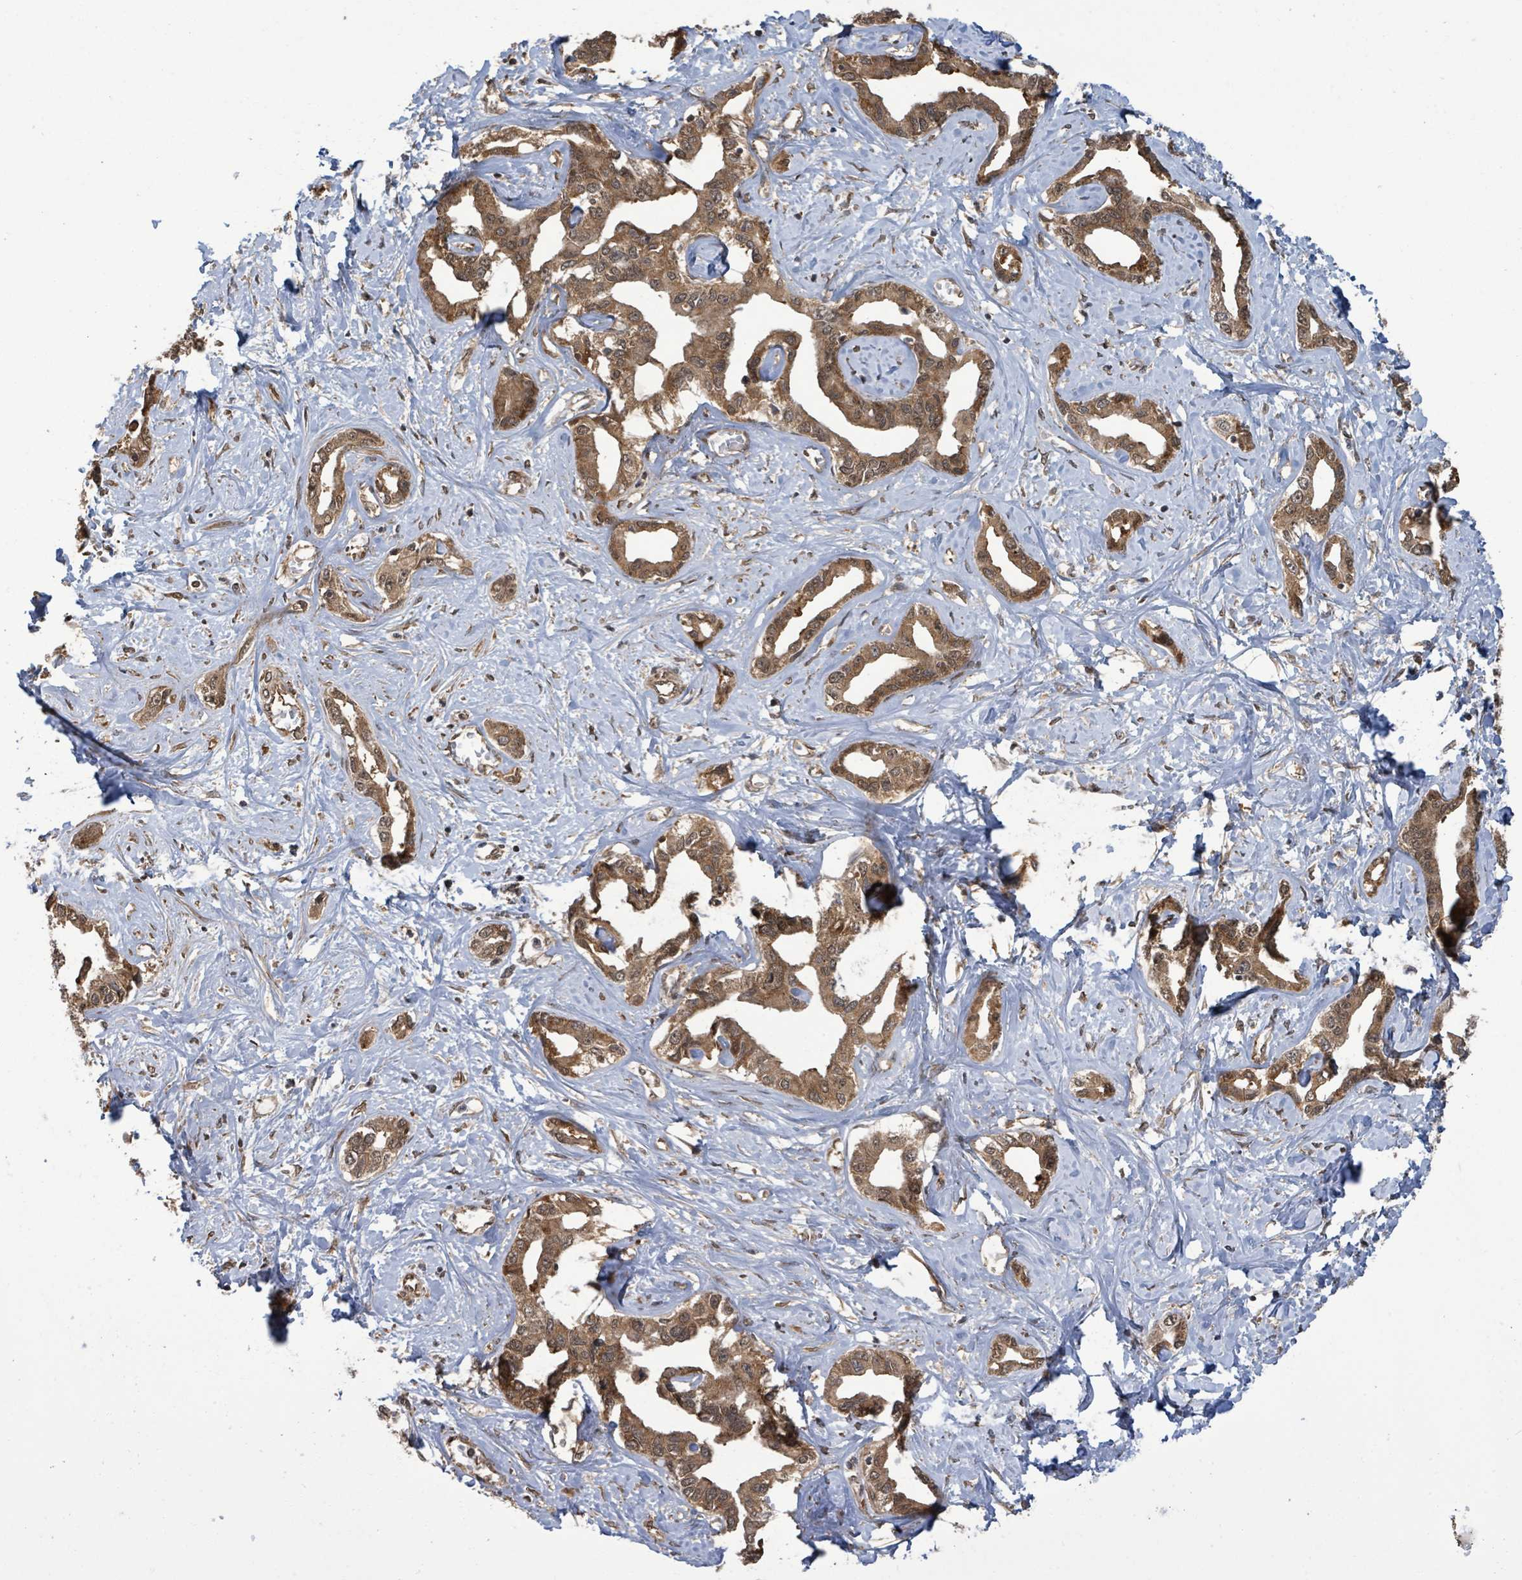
{"staining": {"intensity": "moderate", "quantity": ">75%", "location": "cytoplasmic/membranous,nuclear"}, "tissue": "liver cancer", "cell_type": "Tumor cells", "image_type": "cancer", "snomed": [{"axis": "morphology", "description": "Cholangiocarcinoma"}, {"axis": "topography", "description": "Liver"}], "caption": "Immunohistochemical staining of human cholangiocarcinoma (liver) shows medium levels of moderate cytoplasmic/membranous and nuclear protein expression in approximately >75% of tumor cells.", "gene": "KLC1", "patient": {"sex": "male", "age": 59}}